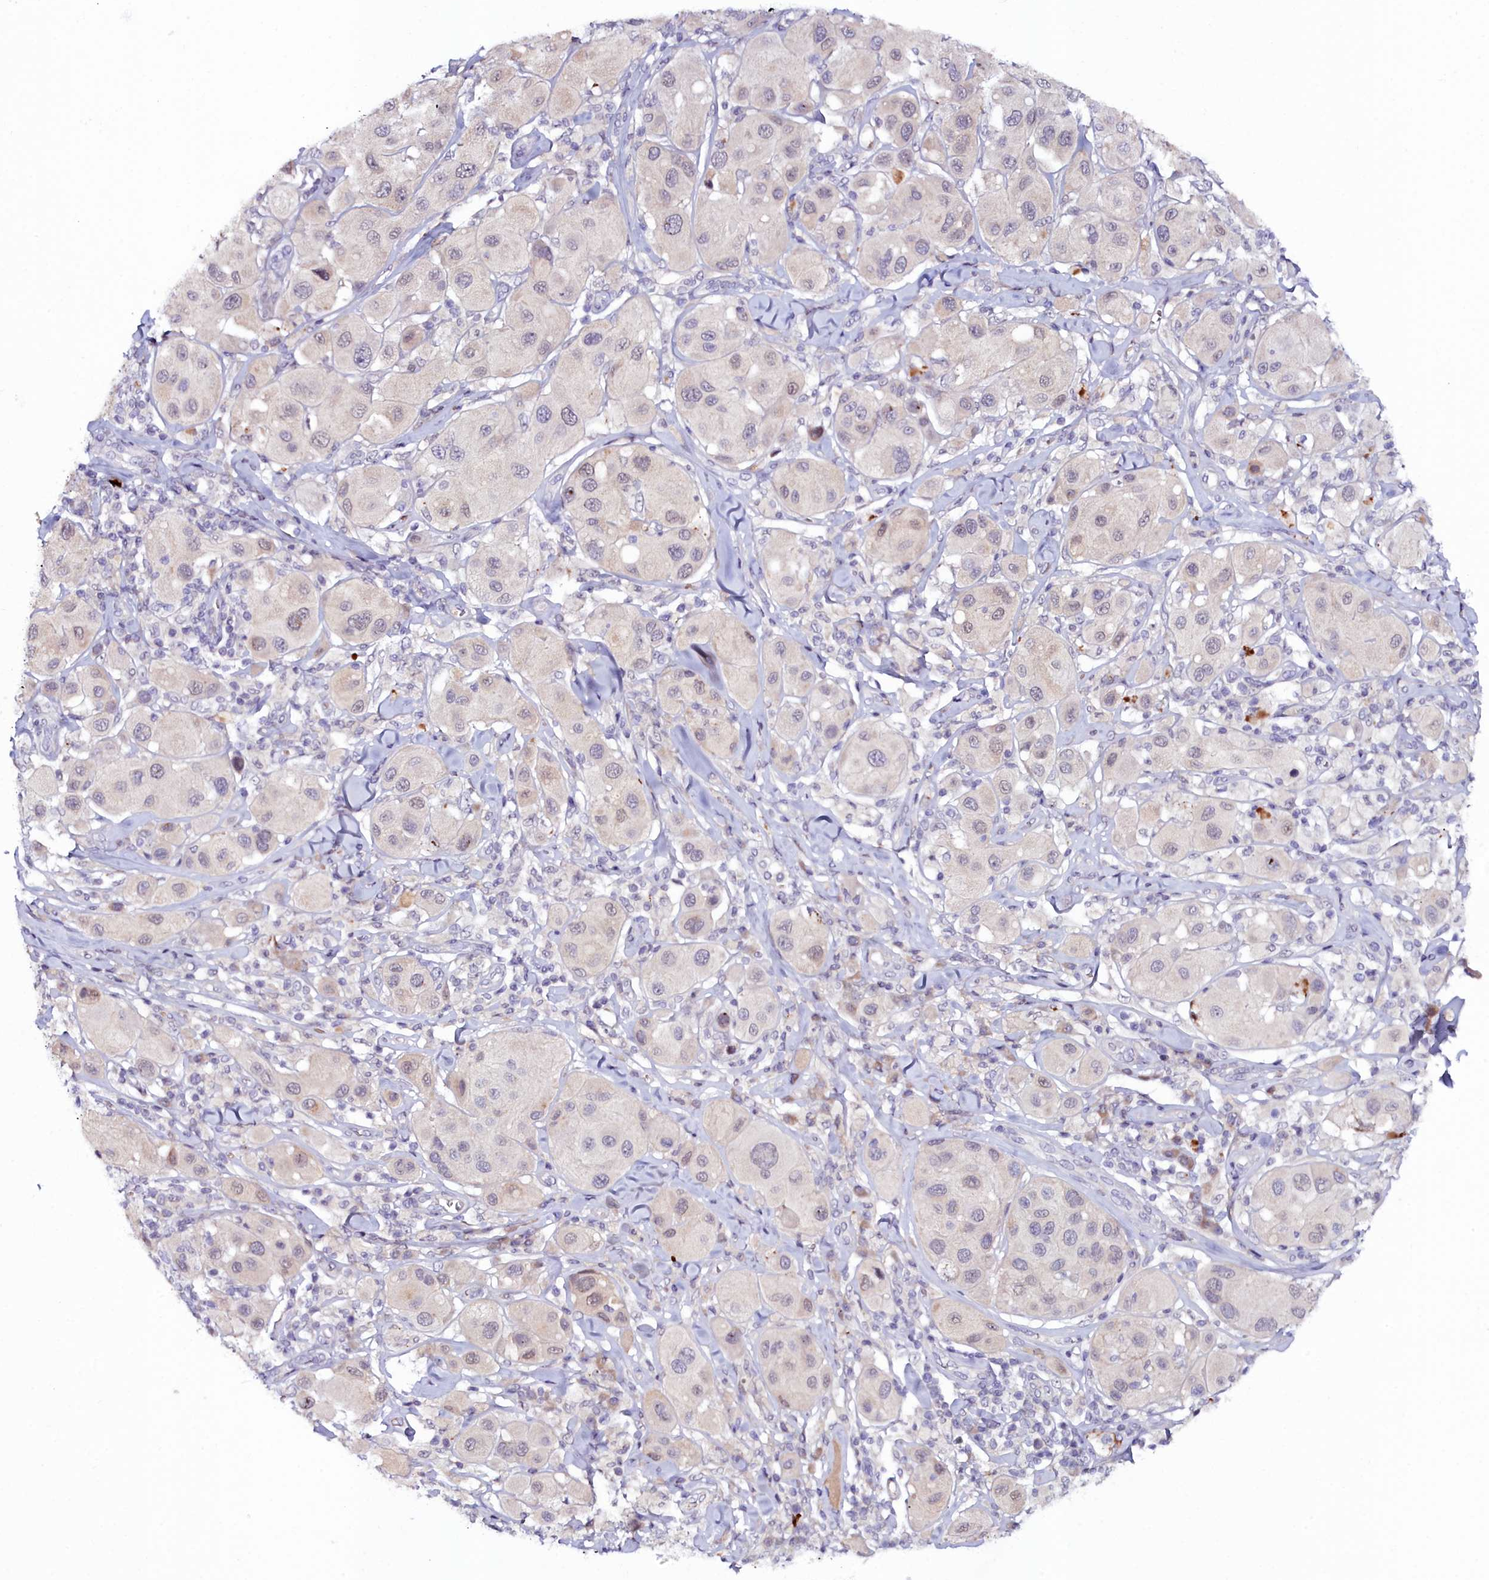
{"staining": {"intensity": "weak", "quantity": "25%-75%", "location": "nuclear"}, "tissue": "melanoma", "cell_type": "Tumor cells", "image_type": "cancer", "snomed": [{"axis": "morphology", "description": "Malignant melanoma, Metastatic site"}, {"axis": "topography", "description": "Skin"}], "caption": "High-power microscopy captured an IHC micrograph of malignant melanoma (metastatic site), revealing weak nuclear expression in about 25%-75% of tumor cells. (DAB = brown stain, brightfield microscopy at high magnification).", "gene": "KCTD18", "patient": {"sex": "male", "age": 41}}